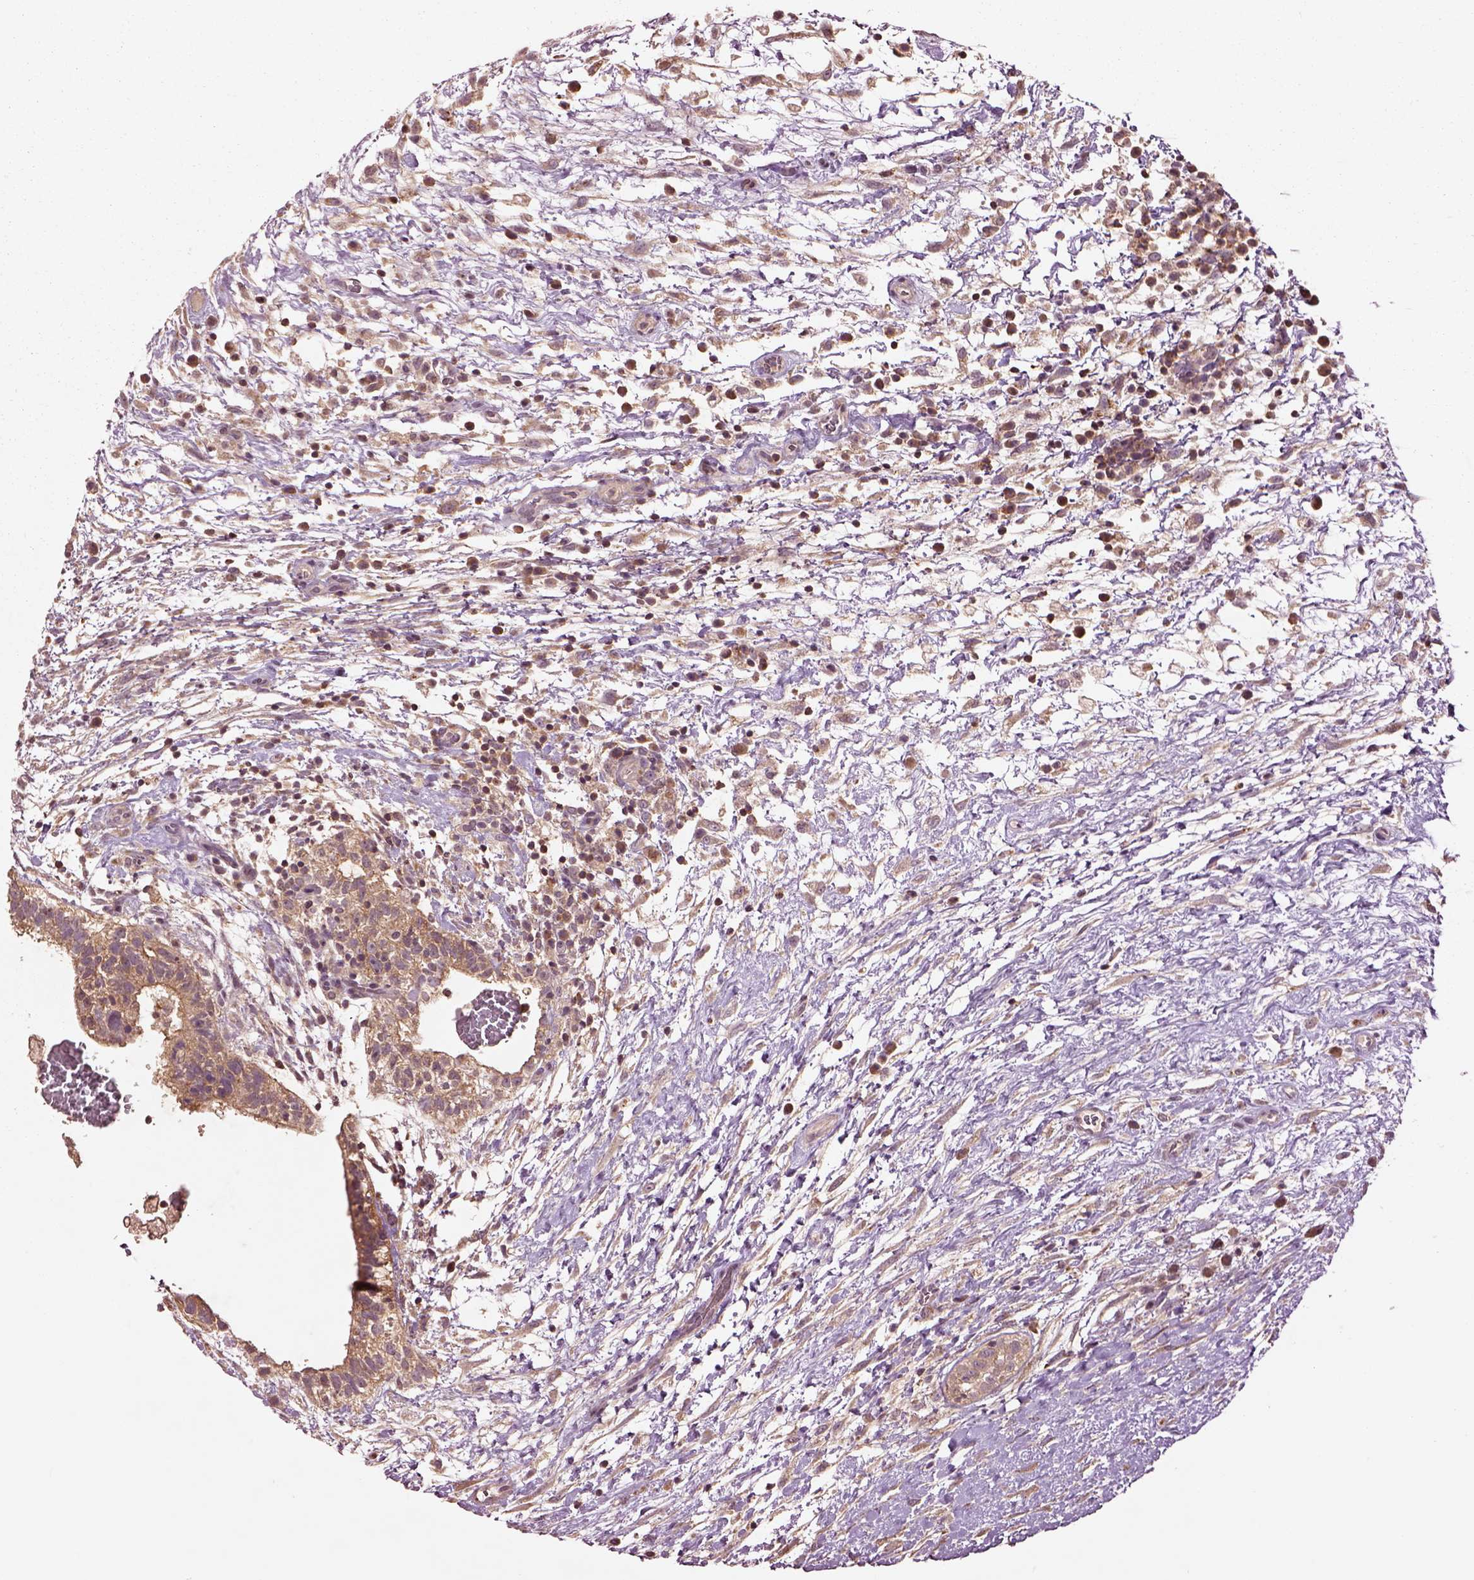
{"staining": {"intensity": "moderate", "quantity": ">75%", "location": "cytoplasmic/membranous"}, "tissue": "testis cancer", "cell_type": "Tumor cells", "image_type": "cancer", "snomed": [{"axis": "morphology", "description": "Normal tissue, NOS"}, {"axis": "morphology", "description": "Carcinoma, Embryonal, NOS"}, {"axis": "topography", "description": "Testis"}], "caption": "High-power microscopy captured an immunohistochemistry (IHC) micrograph of testis cancer, revealing moderate cytoplasmic/membranous staining in about >75% of tumor cells. (Stains: DAB (3,3'-diaminobenzidine) in brown, nuclei in blue, Microscopy: brightfield microscopy at high magnification).", "gene": "MTHFS", "patient": {"sex": "male", "age": 32}}